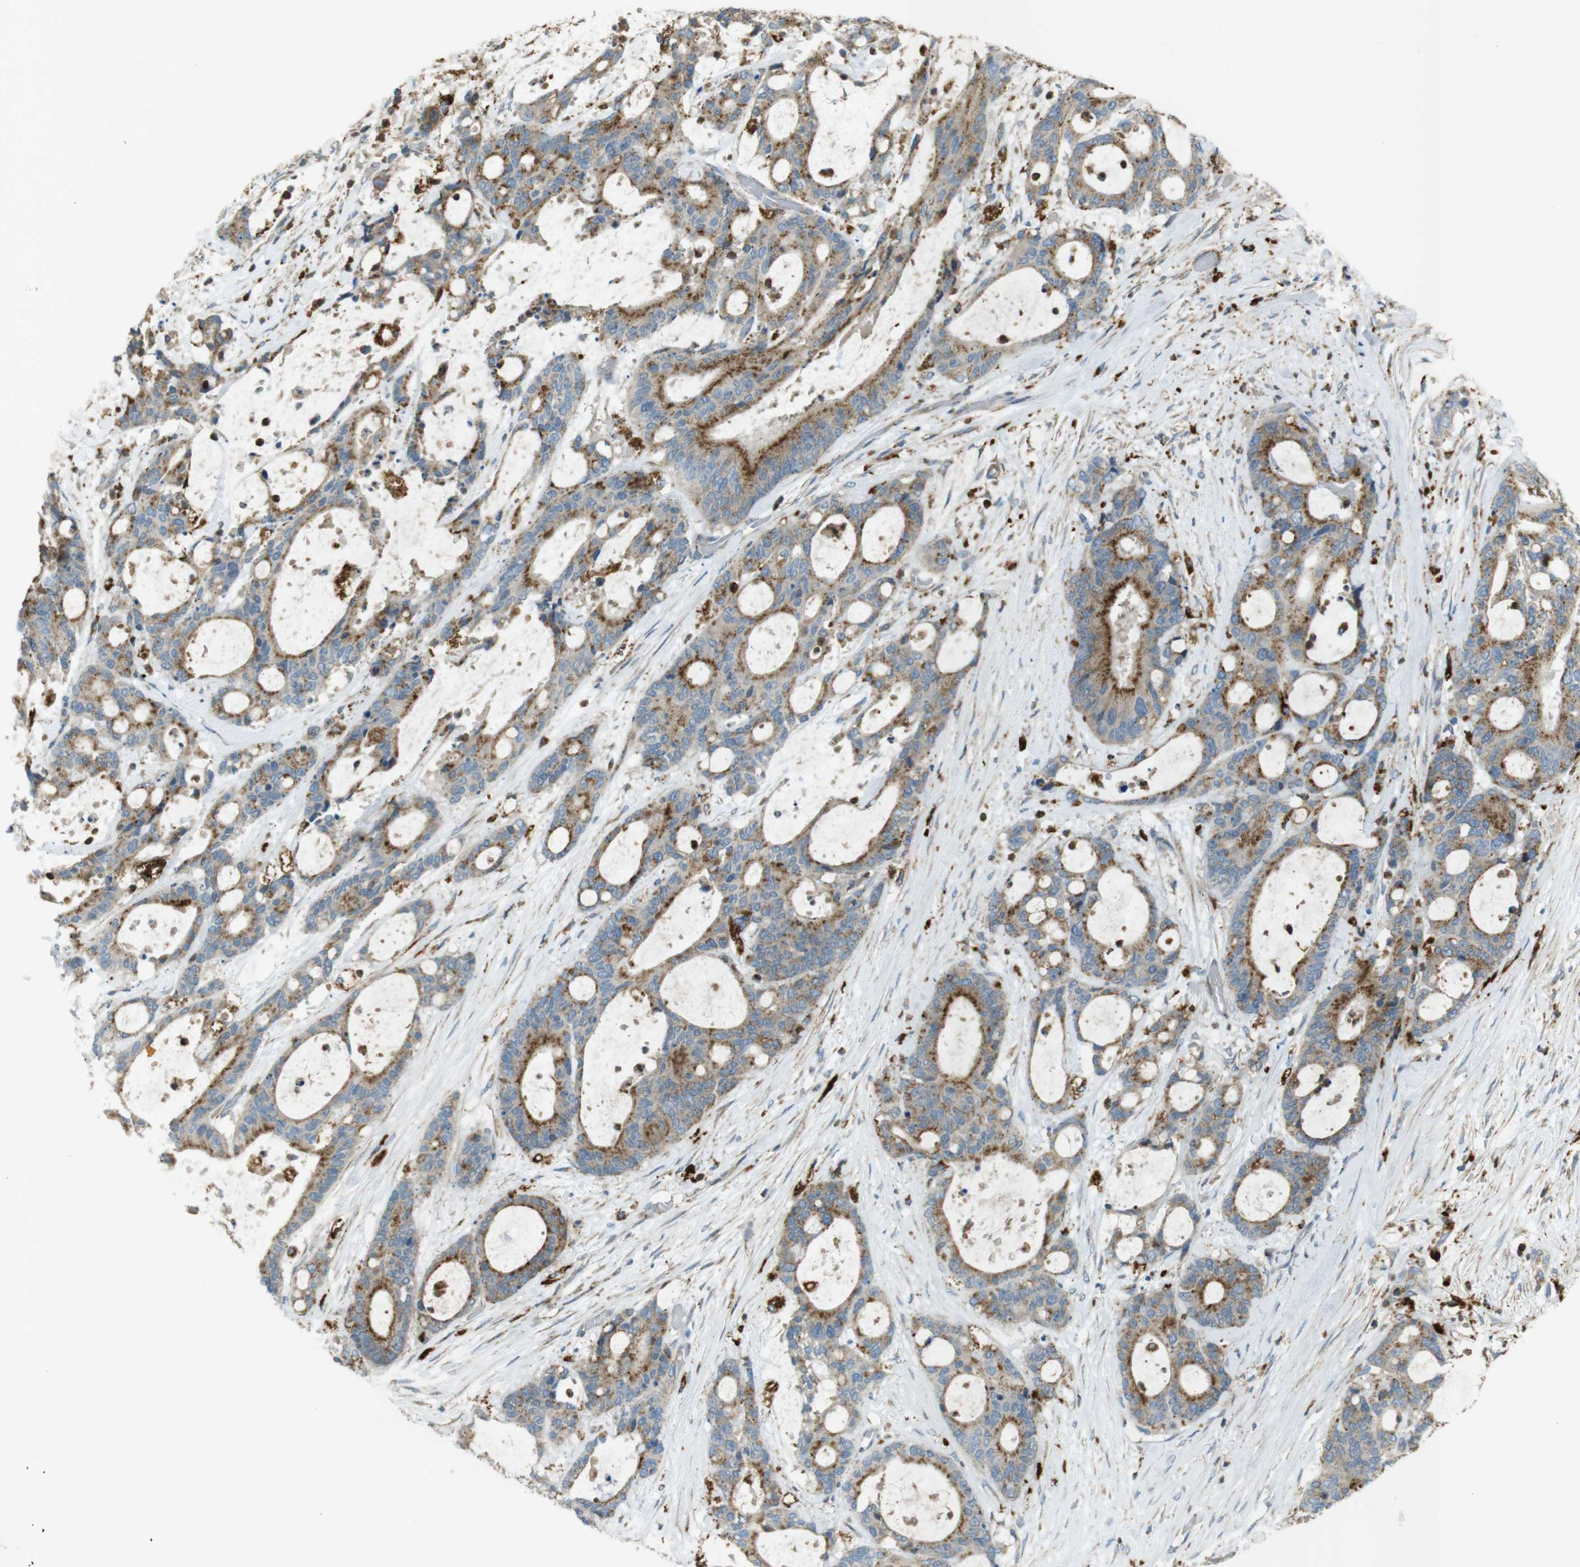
{"staining": {"intensity": "moderate", "quantity": ">75%", "location": "cytoplasmic/membranous"}, "tissue": "liver cancer", "cell_type": "Tumor cells", "image_type": "cancer", "snomed": [{"axis": "morphology", "description": "Cholangiocarcinoma"}, {"axis": "topography", "description": "Liver"}], "caption": "A medium amount of moderate cytoplasmic/membranous positivity is appreciated in about >75% of tumor cells in liver cancer (cholangiocarcinoma) tissue.", "gene": "LAMP1", "patient": {"sex": "female", "age": 73}}